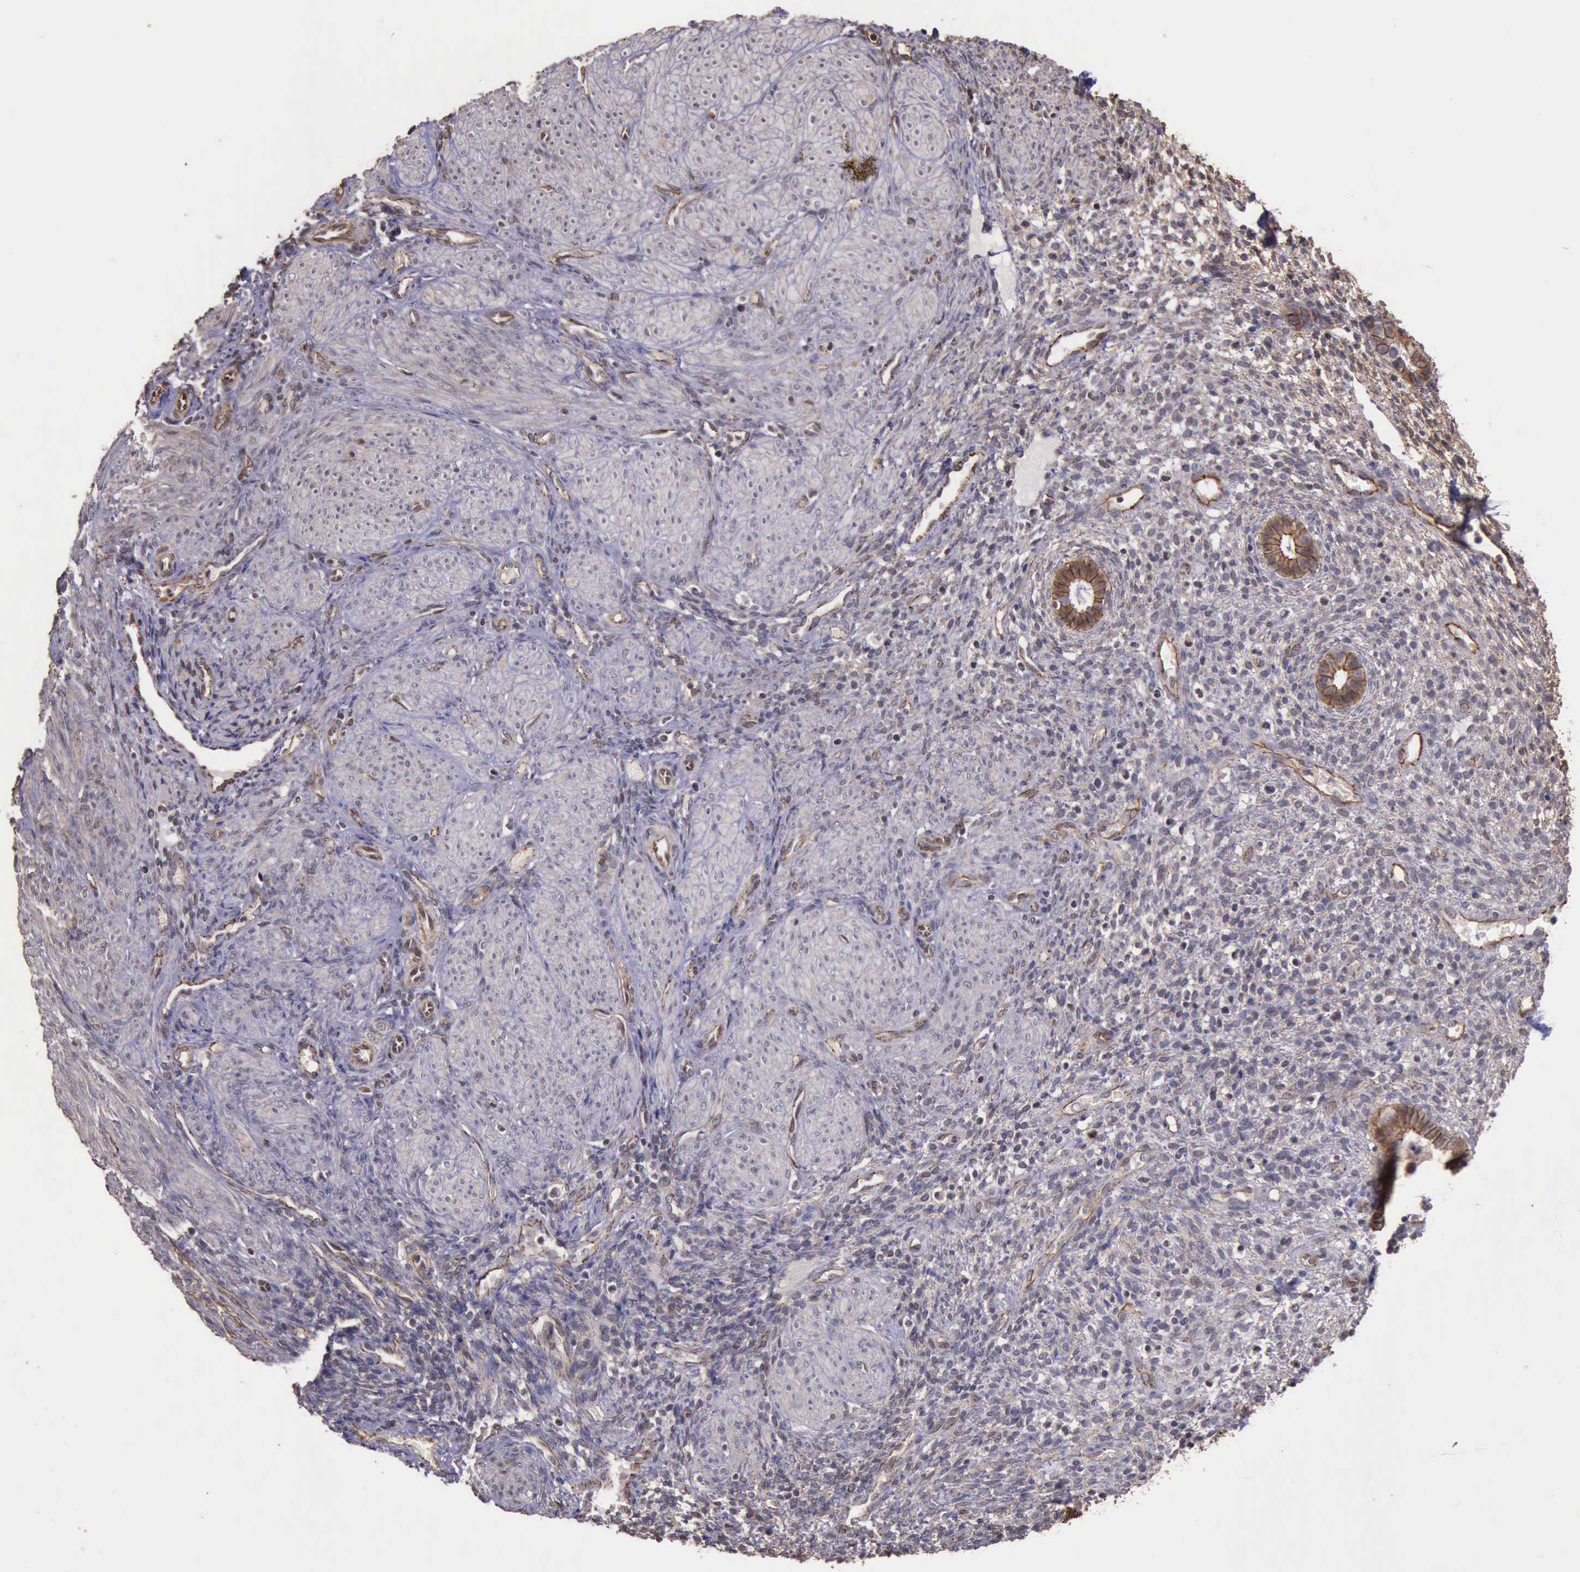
{"staining": {"intensity": "weak", "quantity": "25%-75%", "location": "cytoplasmic/membranous"}, "tissue": "endometrium", "cell_type": "Cells in endometrial stroma", "image_type": "normal", "snomed": [{"axis": "morphology", "description": "Normal tissue, NOS"}, {"axis": "topography", "description": "Endometrium"}], "caption": "Immunohistochemistry (DAB) staining of unremarkable endometrium displays weak cytoplasmic/membranous protein staining in approximately 25%-75% of cells in endometrial stroma. (DAB (3,3'-diaminobenzidine) IHC, brown staining for protein, blue staining for nuclei).", "gene": "CTNNB1", "patient": {"sex": "female", "age": 72}}